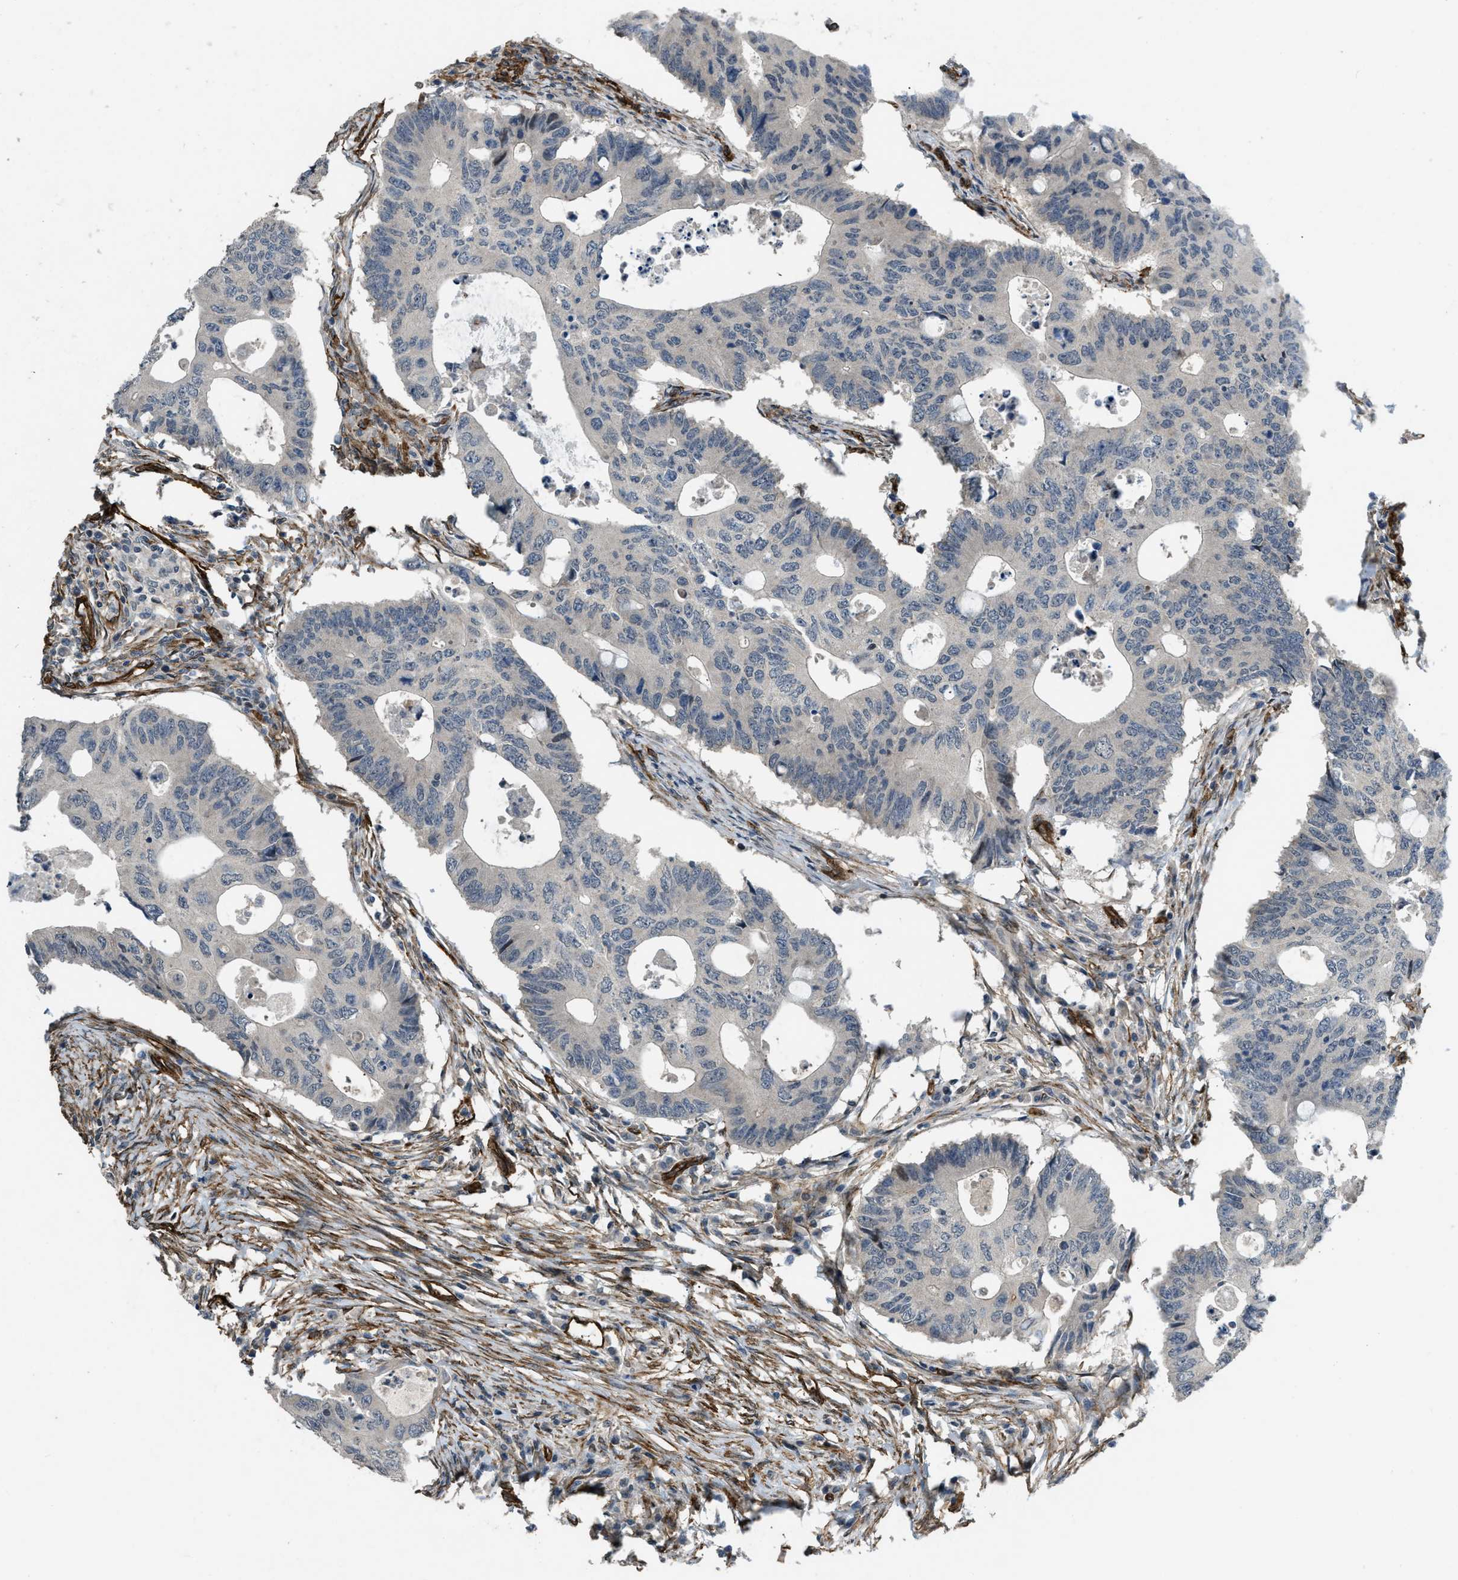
{"staining": {"intensity": "negative", "quantity": "none", "location": "none"}, "tissue": "colorectal cancer", "cell_type": "Tumor cells", "image_type": "cancer", "snomed": [{"axis": "morphology", "description": "Adenocarcinoma, NOS"}, {"axis": "topography", "description": "Colon"}], "caption": "Immunohistochemistry (IHC) photomicrograph of human colorectal adenocarcinoma stained for a protein (brown), which demonstrates no staining in tumor cells.", "gene": "NMB", "patient": {"sex": "male", "age": 71}}